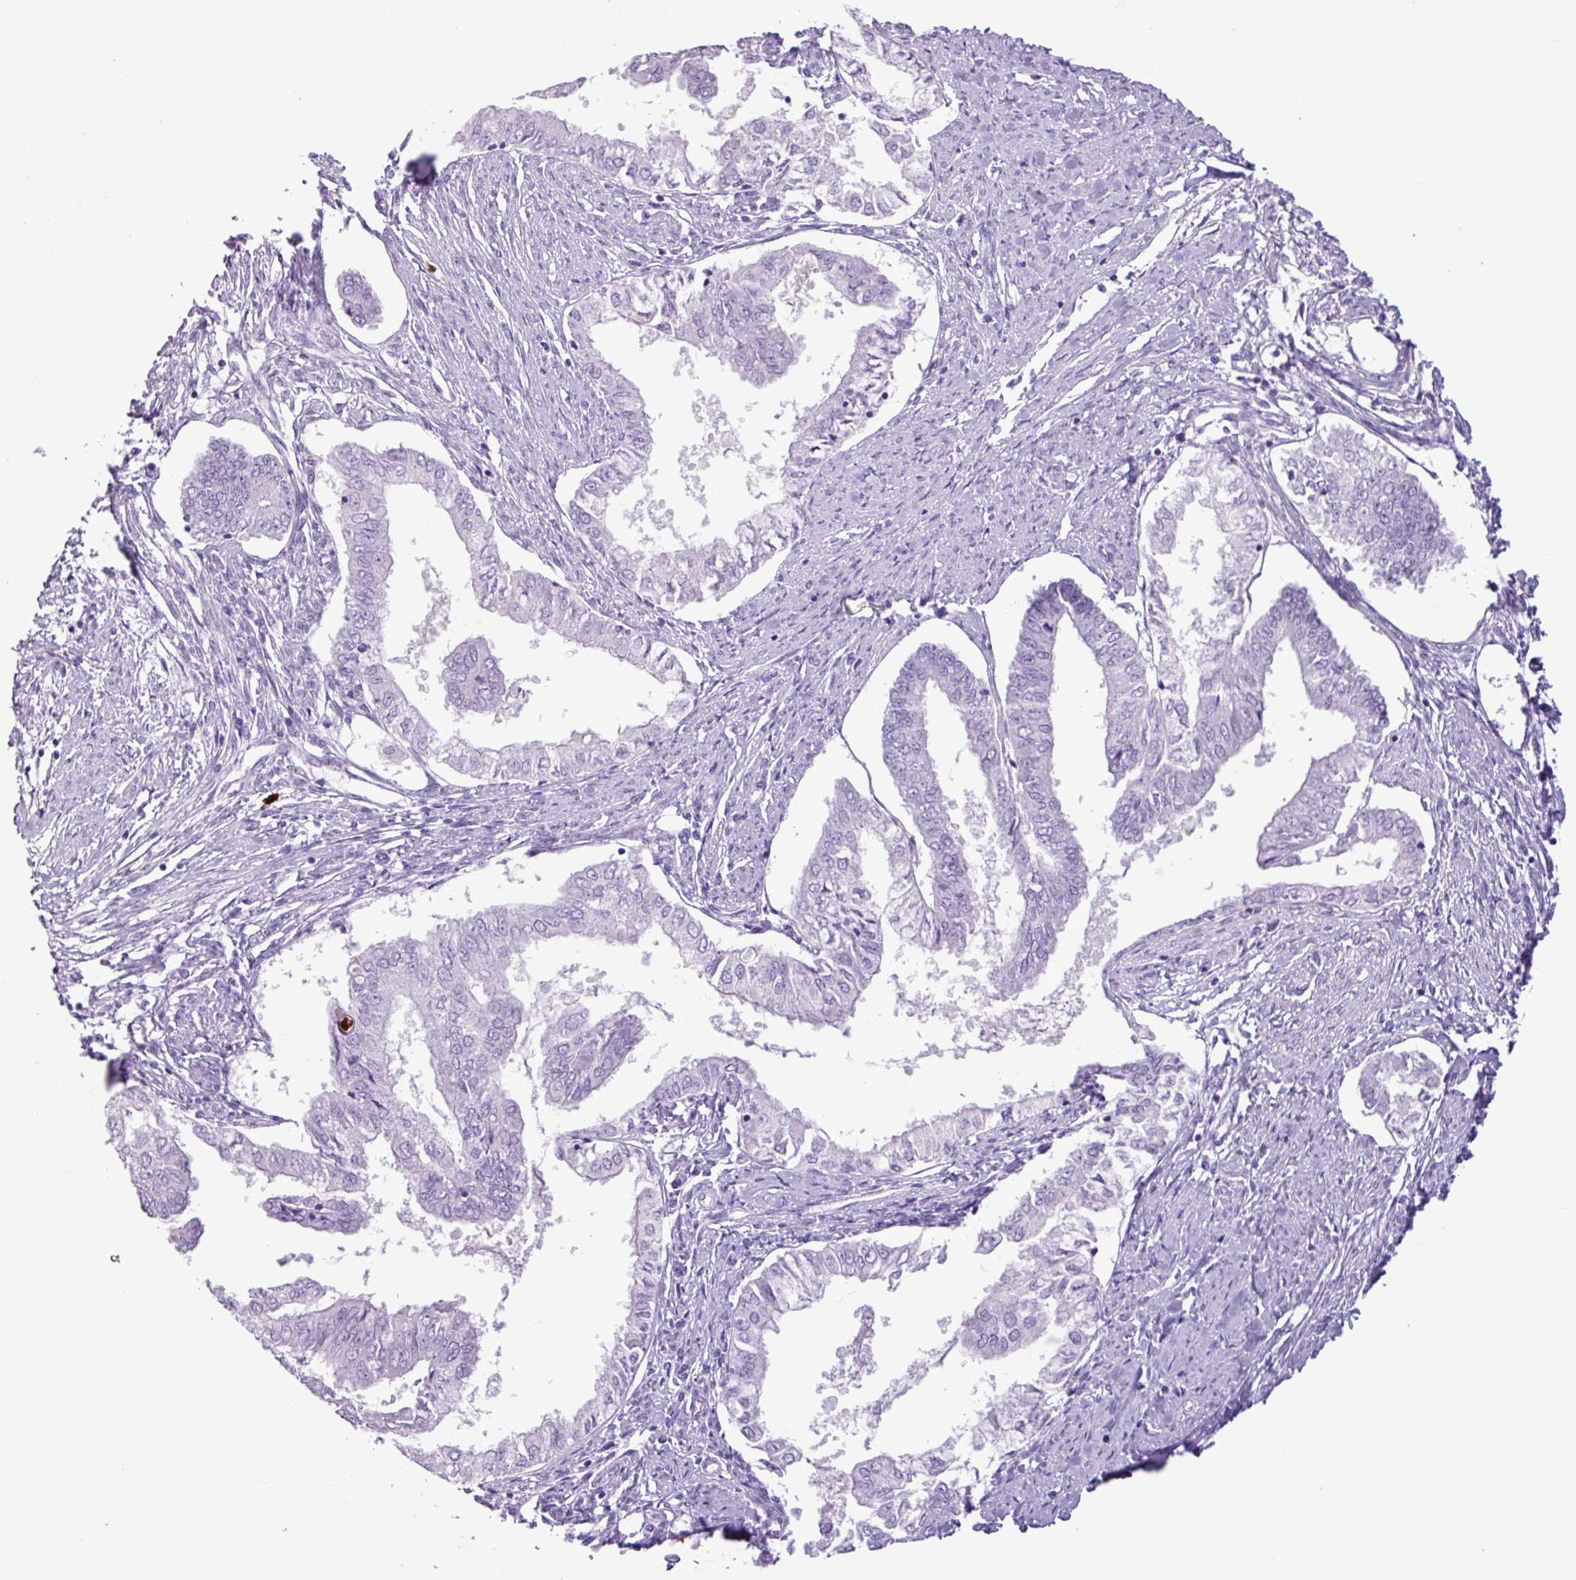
{"staining": {"intensity": "negative", "quantity": "none", "location": "none"}, "tissue": "endometrial cancer", "cell_type": "Tumor cells", "image_type": "cancer", "snomed": [{"axis": "morphology", "description": "Adenocarcinoma, NOS"}, {"axis": "topography", "description": "Endometrium"}], "caption": "The IHC histopathology image has no significant expression in tumor cells of endometrial adenocarcinoma tissue.", "gene": "TMEM178A", "patient": {"sex": "female", "age": 76}}